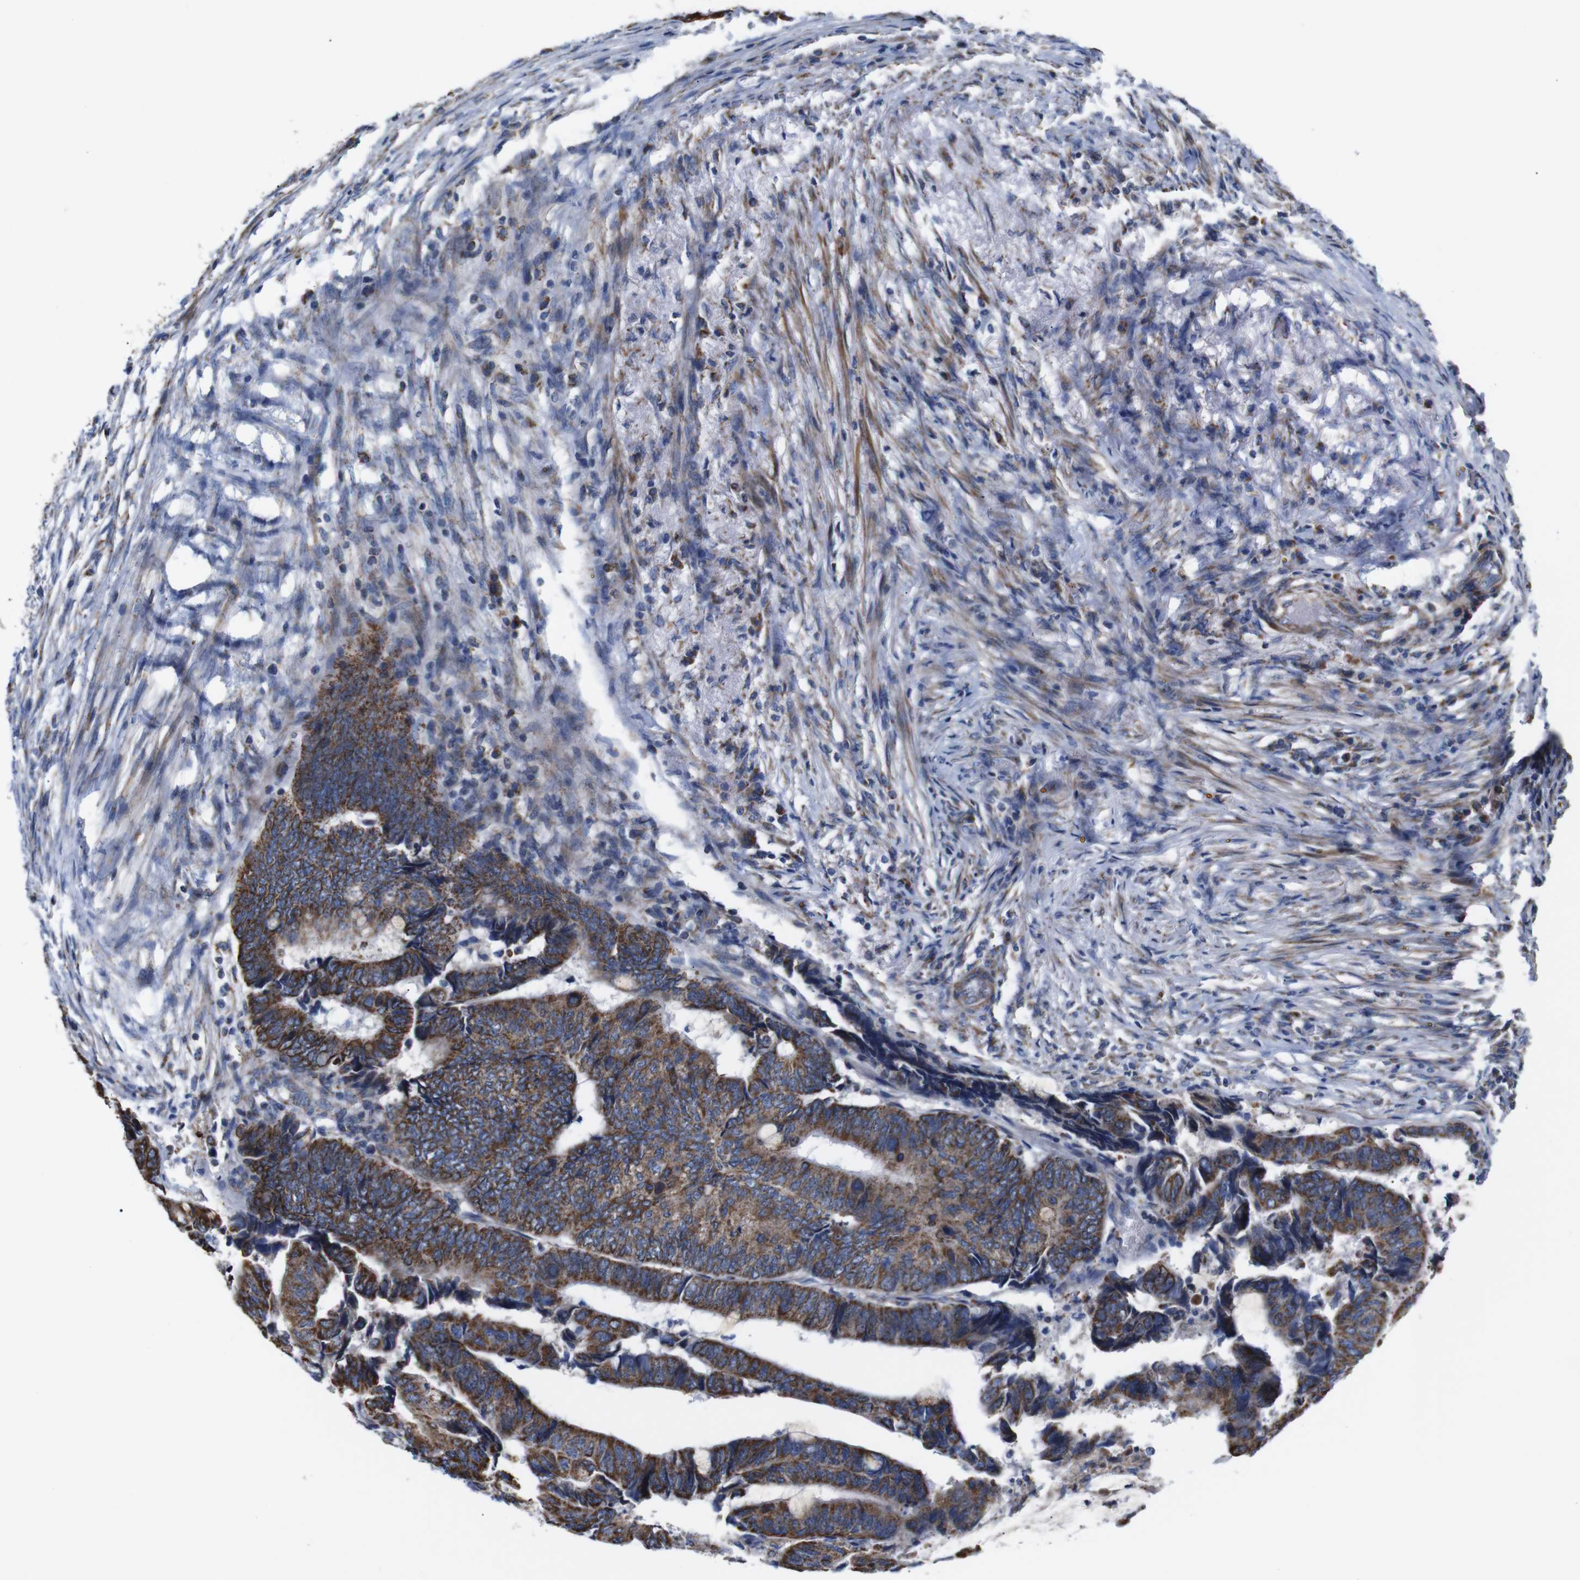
{"staining": {"intensity": "strong", "quantity": ">75%", "location": "cytoplasmic/membranous"}, "tissue": "colorectal cancer", "cell_type": "Tumor cells", "image_type": "cancer", "snomed": [{"axis": "morphology", "description": "Normal tissue, NOS"}, {"axis": "morphology", "description": "Adenocarcinoma, NOS"}, {"axis": "topography", "description": "Rectum"}, {"axis": "topography", "description": "Peripheral nerve tissue"}], "caption": "Immunohistochemical staining of human colorectal cancer reveals high levels of strong cytoplasmic/membranous protein expression in about >75% of tumor cells.", "gene": "FAM171B", "patient": {"sex": "male", "age": 92}}